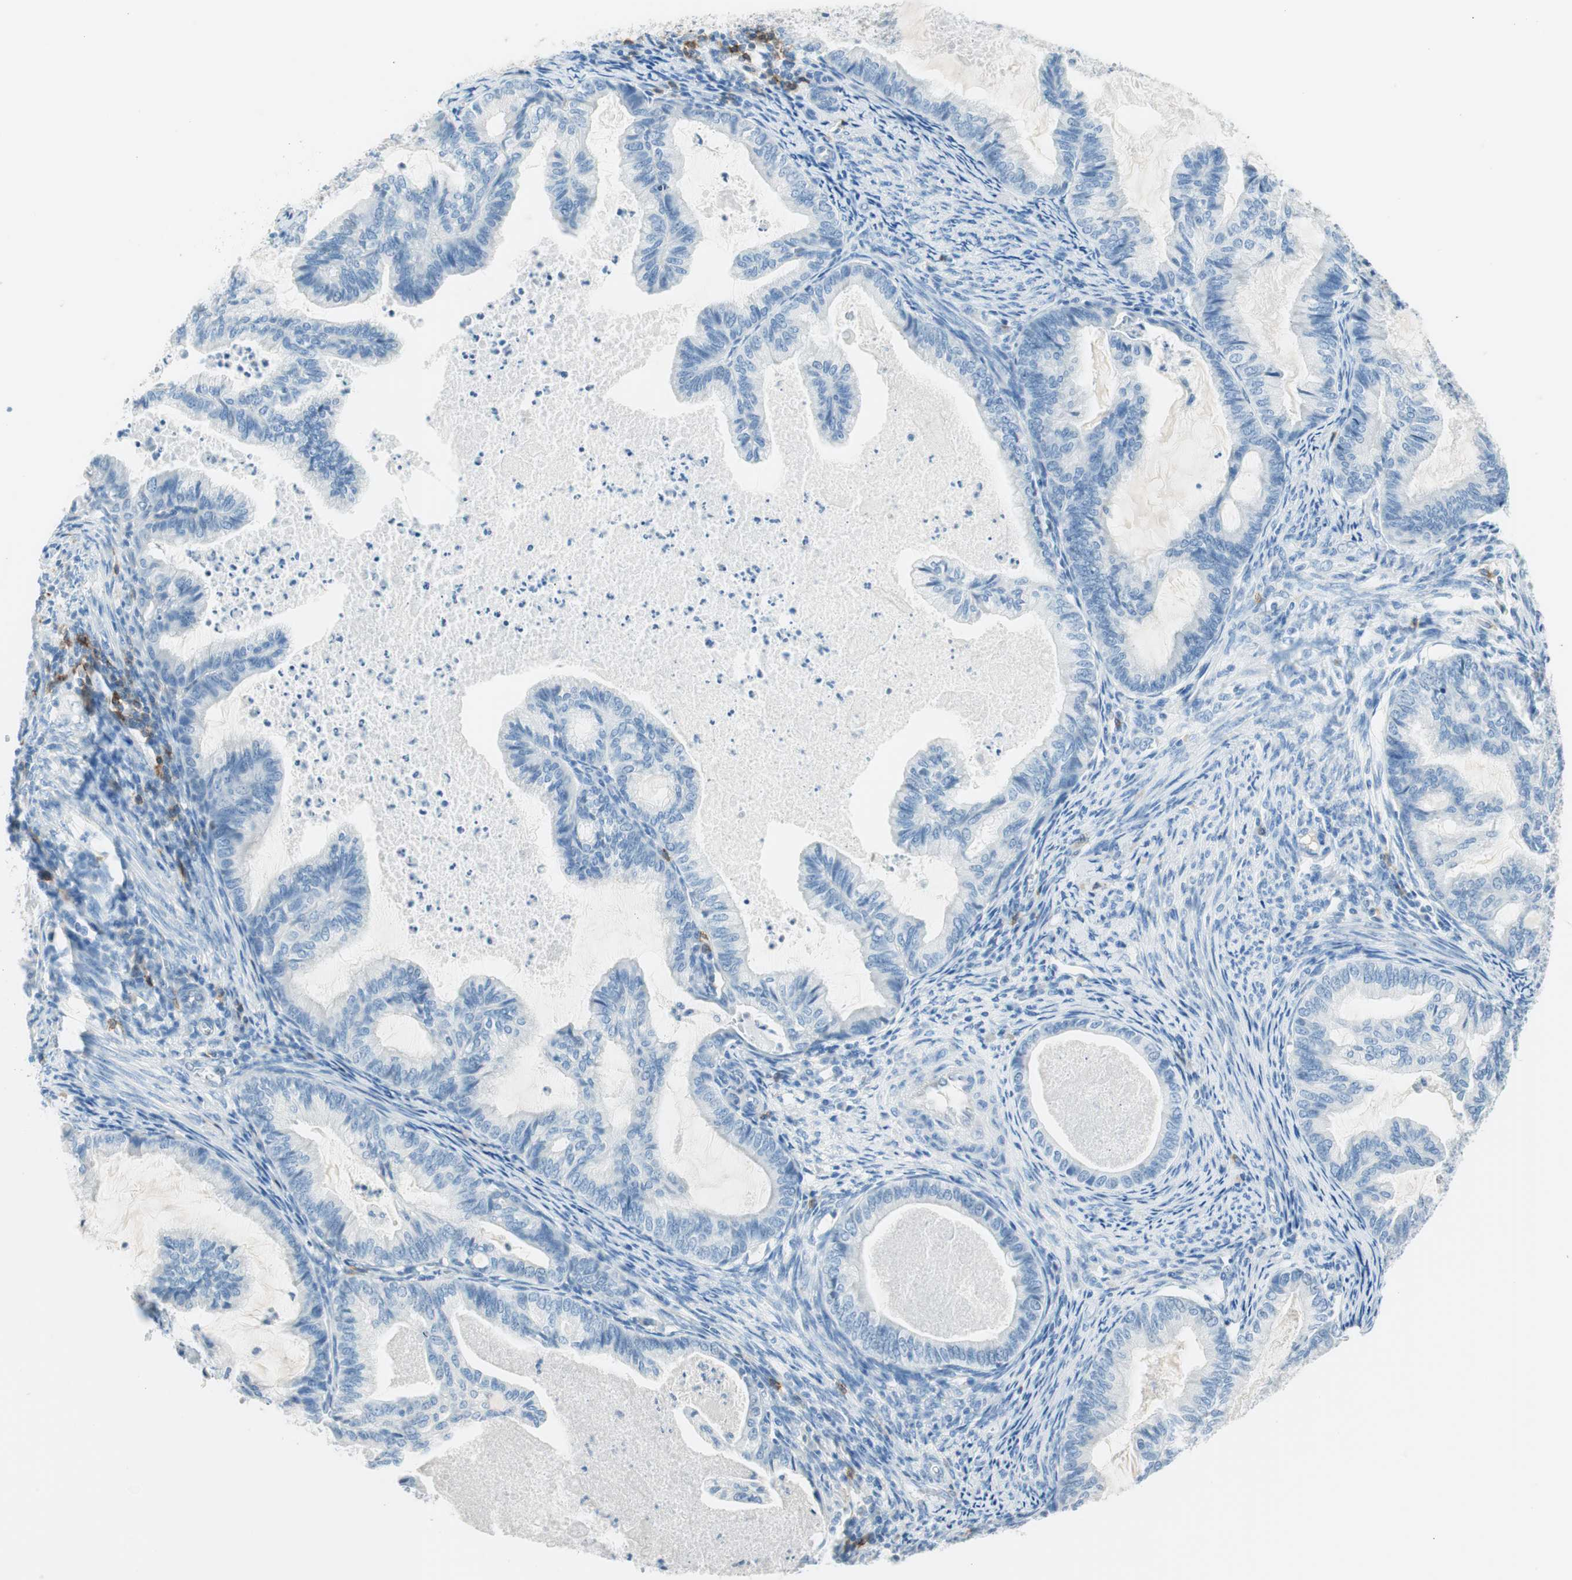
{"staining": {"intensity": "negative", "quantity": "none", "location": "none"}, "tissue": "cervical cancer", "cell_type": "Tumor cells", "image_type": "cancer", "snomed": [{"axis": "morphology", "description": "Normal tissue, NOS"}, {"axis": "morphology", "description": "Adenocarcinoma, NOS"}, {"axis": "topography", "description": "Cervix"}, {"axis": "topography", "description": "Endometrium"}], "caption": "Immunohistochemistry photomicrograph of neoplastic tissue: adenocarcinoma (cervical) stained with DAB (3,3'-diaminobenzidine) shows no significant protein positivity in tumor cells. The staining is performed using DAB (3,3'-diaminobenzidine) brown chromogen with nuclei counter-stained in using hematoxylin.", "gene": "TNFRSF13C", "patient": {"sex": "female", "age": 86}}